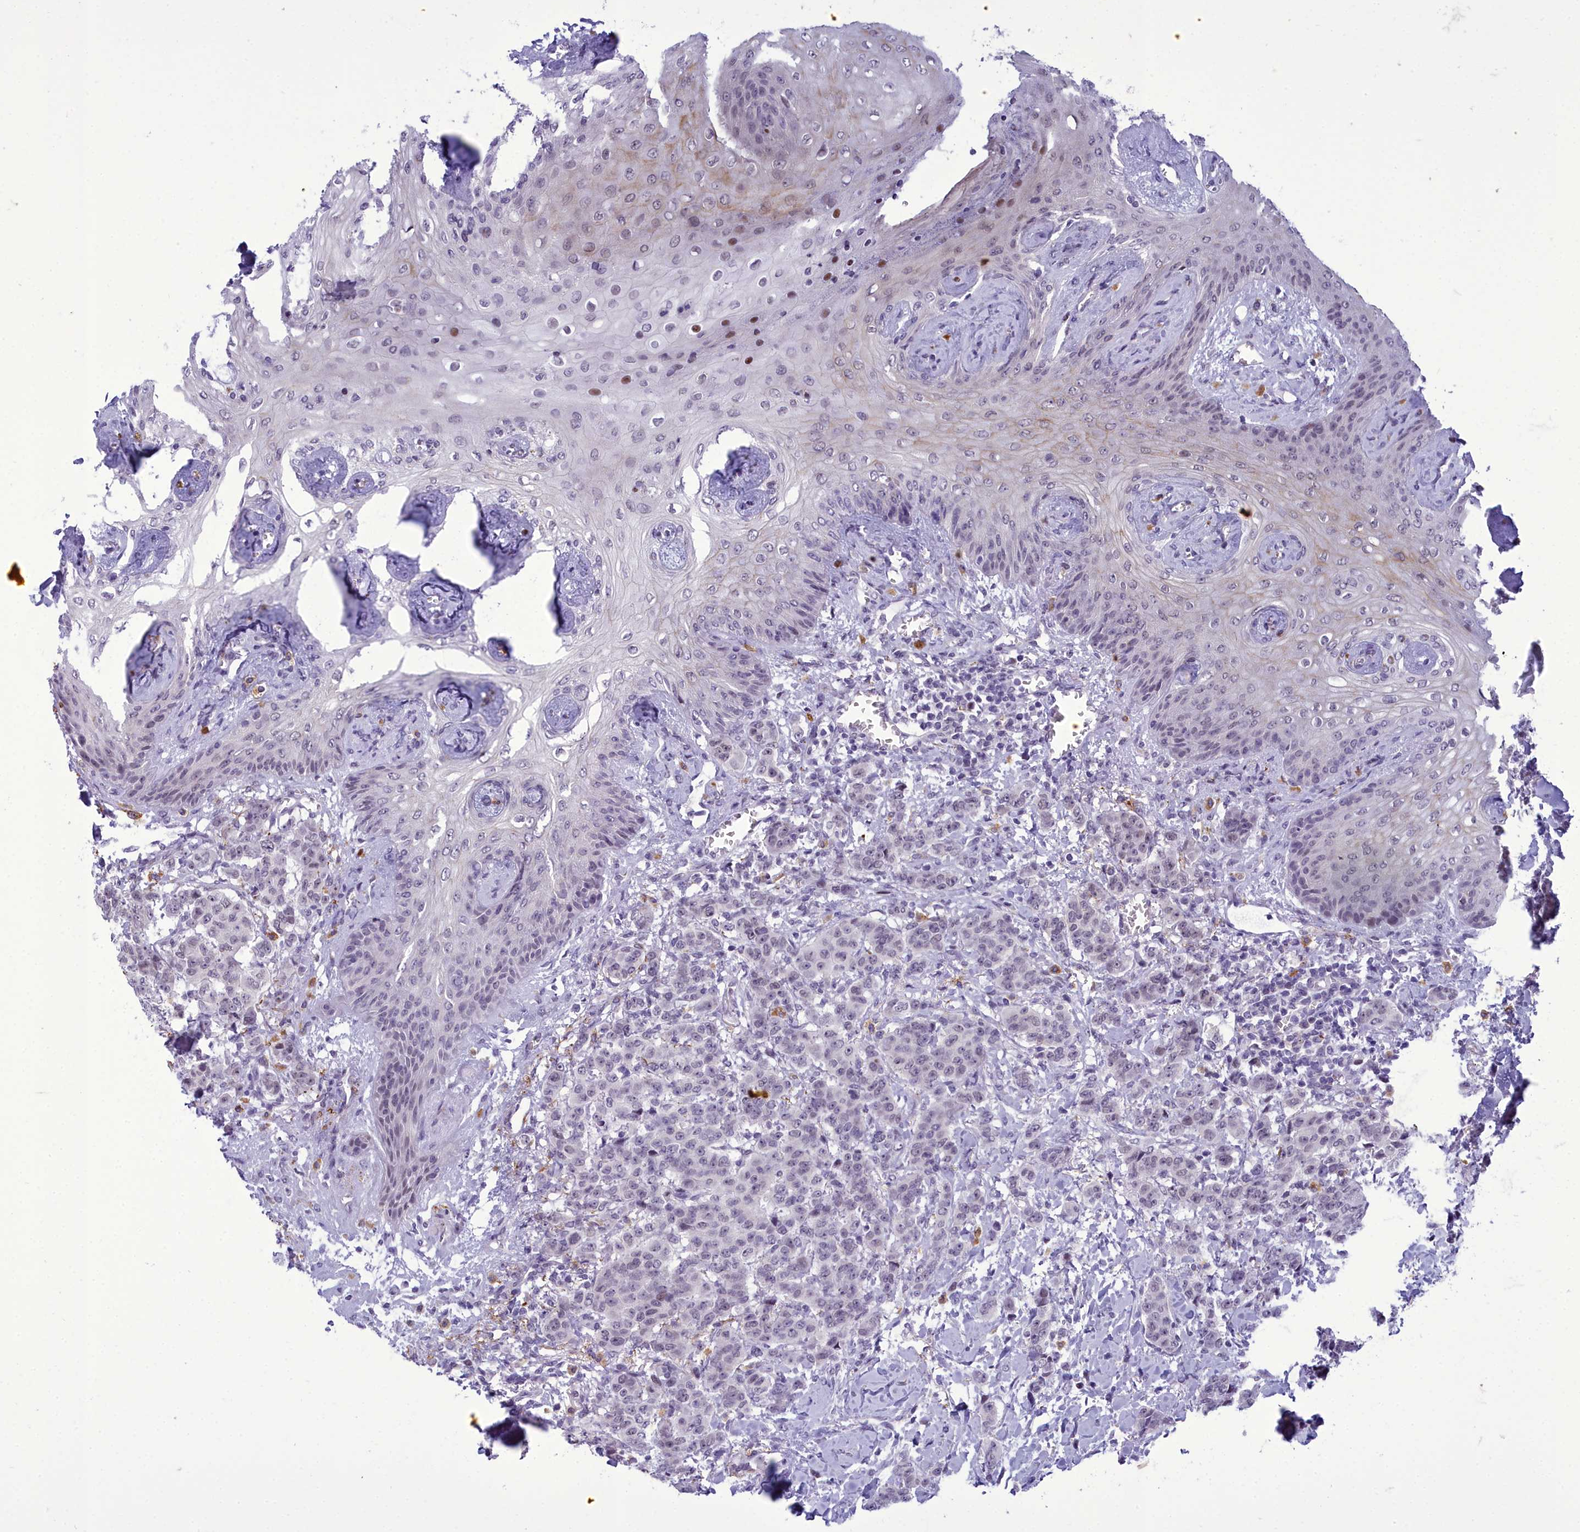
{"staining": {"intensity": "weak", "quantity": "25%-75%", "location": "nuclear"}, "tissue": "breast cancer", "cell_type": "Tumor cells", "image_type": "cancer", "snomed": [{"axis": "morphology", "description": "Duct carcinoma"}, {"axis": "topography", "description": "Breast"}], "caption": "Immunohistochemical staining of human breast intraductal carcinoma exhibits low levels of weak nuclear protein positivity in approximately 25%-75% of tumor cells.", "gene": "CEACAM19", "patient": {"sex": "female", "age": 40}}